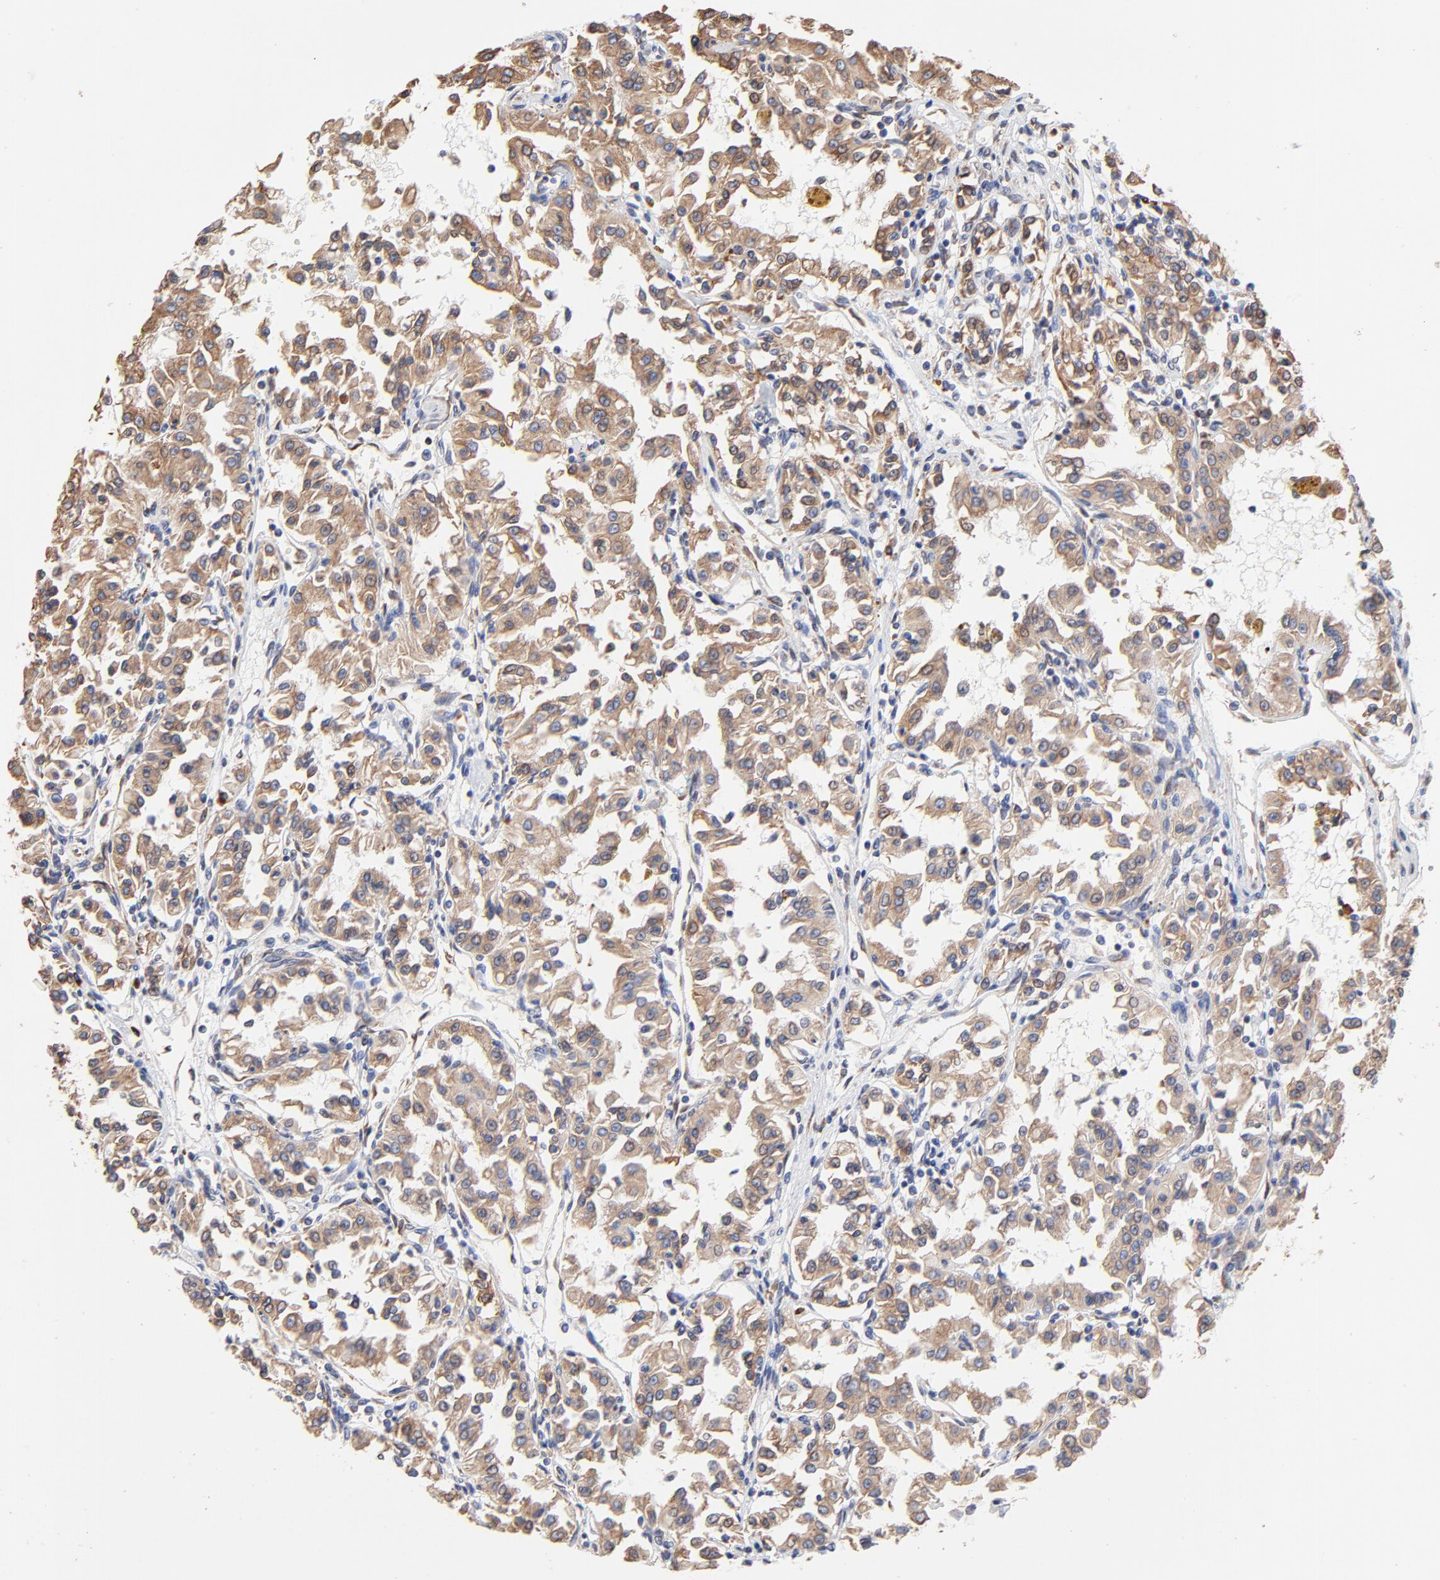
{"staining": {"intensity": "weak", "quantity": ">75%", "location": "cytoplasmic/membranous"}, "tissue": "renal cancer", "cell_type": "Tumor cells", "image_type": "cancer", "snomed": [{"axis": "morphology", "description": "Adenocarcinoma, NOS"}, {"axis": "topography", "description": "Kidney"}], "caption": "High-magnification brightfield microscopy of renal adenocarcinoma stained with DAB (brown) and counterstained with hematoxylin (blue). tumor cells exhibit weak cytoplasmic/membranous staining is present in about>75% of cells.", "gene": "LMAN1", "patient": {"sex": "male", "age": 78}}